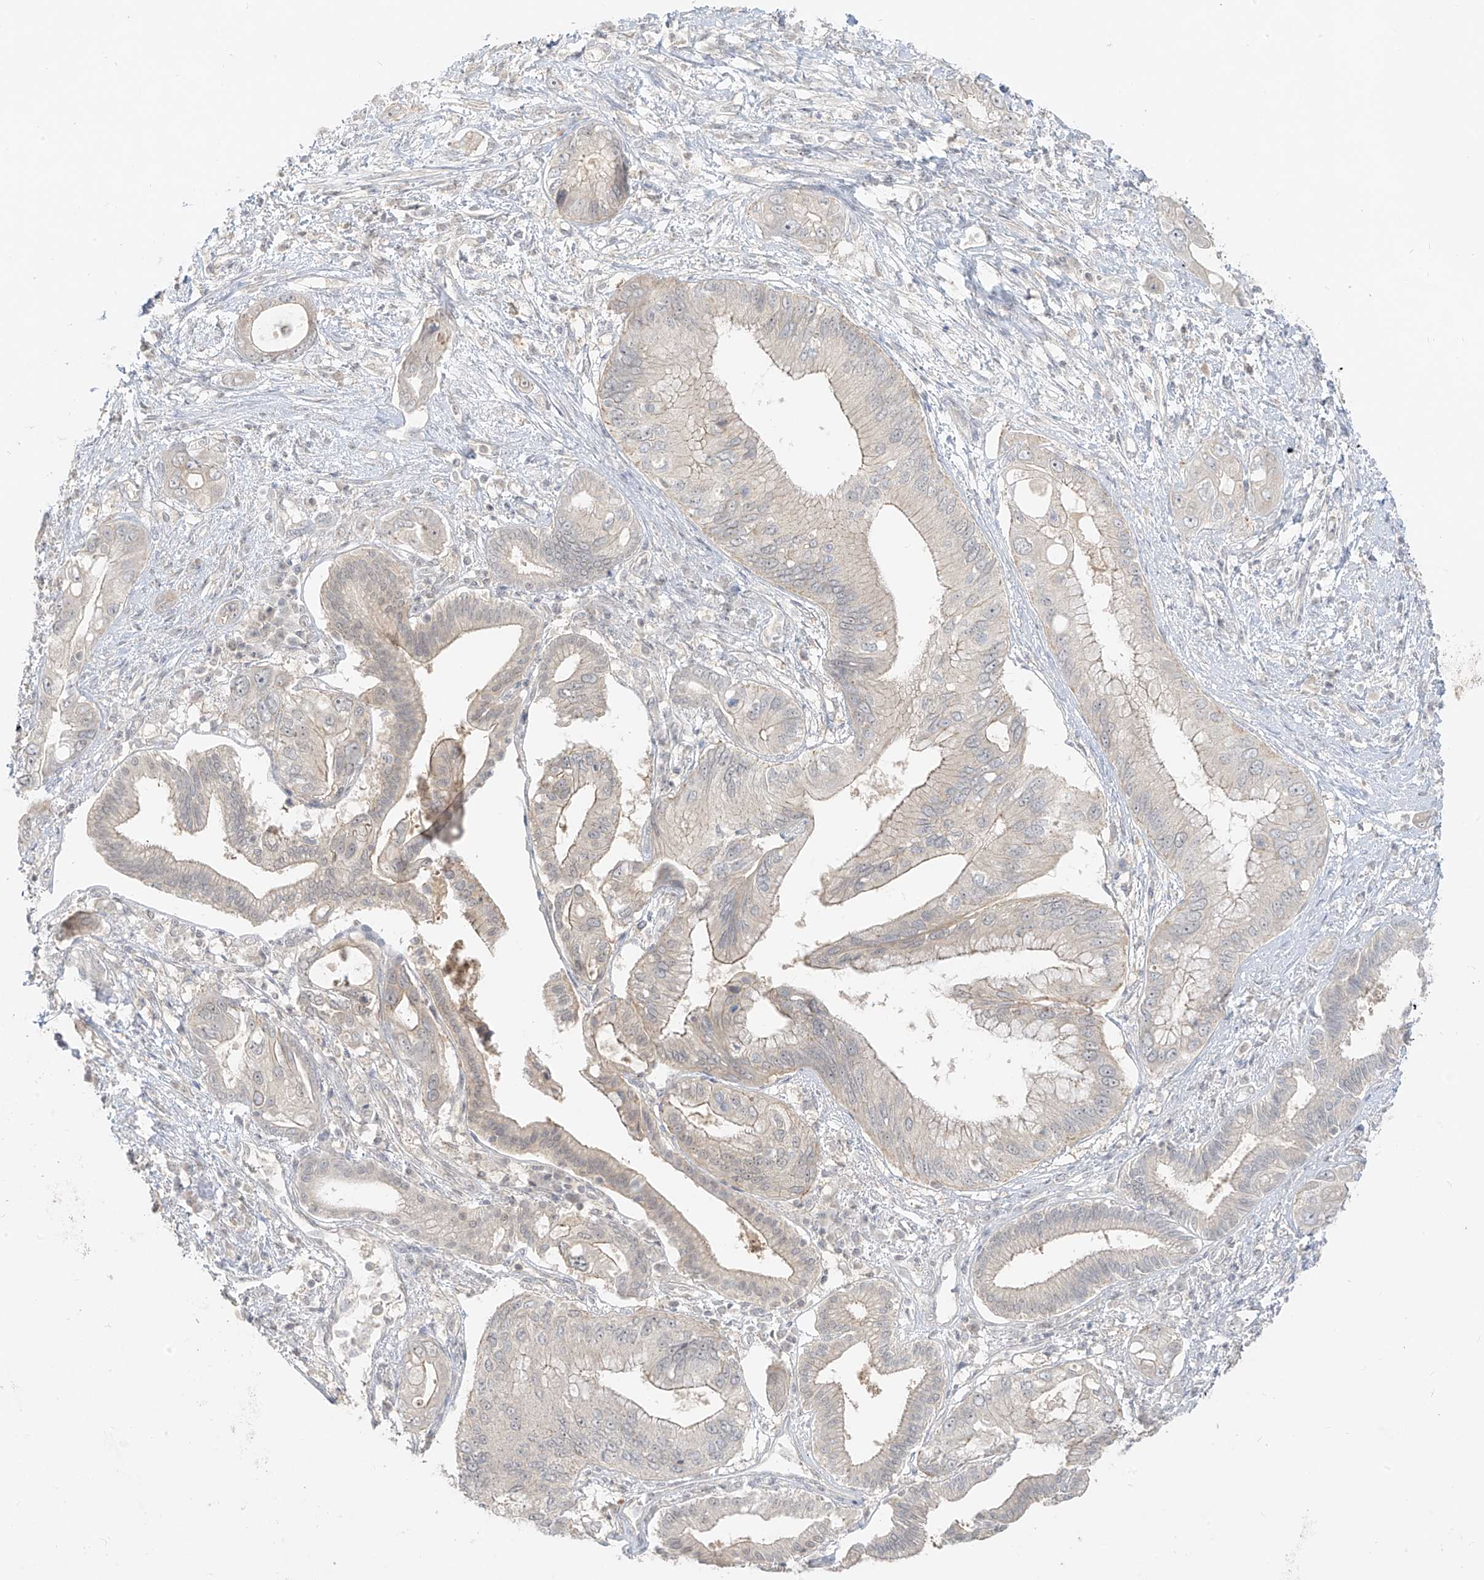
{"staining": {"intensity": "weak", "quantity": "<25%", "location": "cytoplasmic/membranous"}, "tissue": "pancreatic cancer", "cell_type": "Tumor cells", "image_type": "cancer", "snomed": [{"axis": "morphology", "description": "Inflammation, NOS"}, {"axis": "morphology", "description": "Adenocarcinoma, NOS"}, {"axis": "topography", "description": "Pancreas"}], "caption": "This micrograph is of pancreatic cancer (adenocarcinoma) stained with immunohistochemistry (IHC) to label a protein in brown with the nuclei are counter-stained blue. There is no positivity in tumor cells. (Immunohistochemistry, brightfield microscopy, high magnification).", "gene": "LIPT1", "patient": {"sex": "female", "age": 56}}